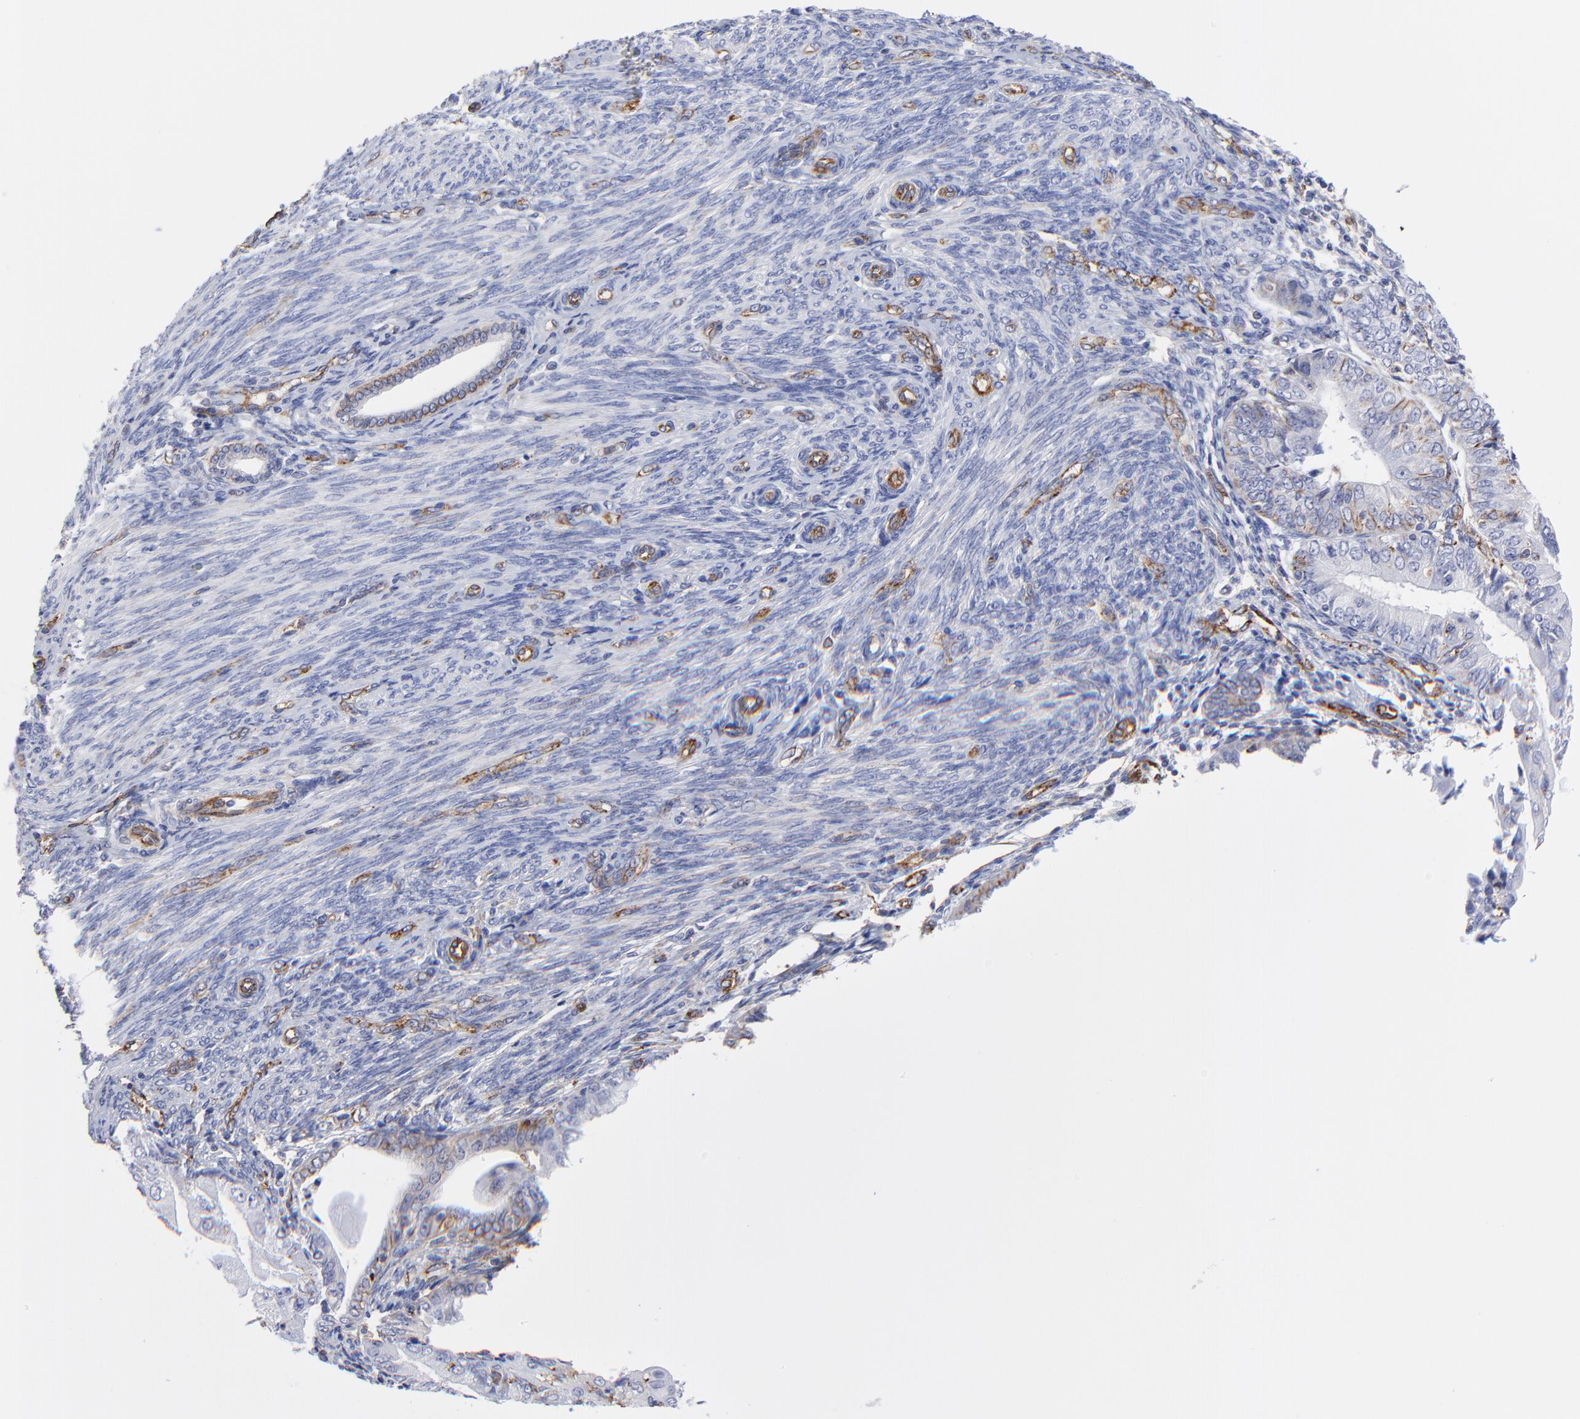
{"staining": {"intensity": "weak", "quantity": "25%-75%", "location": "cytoplasmic/membranous"}, "tissue": "endometrial cancer", "cell_type": "Tumor cells", "image_type": "cancer", "snomed": [{"axis": "morphology", "description": "Adenocarcinoma, NOS"}, {"axis": "topography", "description": "Endometrium"}], "caption": "IHC micrograph of neoplastic tissue: endometrial adenocarcinoma stained using immunohistochemistry (IHC) exhibits low levels of weak protein expression localized specifically in the cytoplasmic/membranous of tumor cells, appearing as a cytoplasmic/membranous brown color.", "gene": "COX8C", "patient": {"sex": "female", "age": 79}}